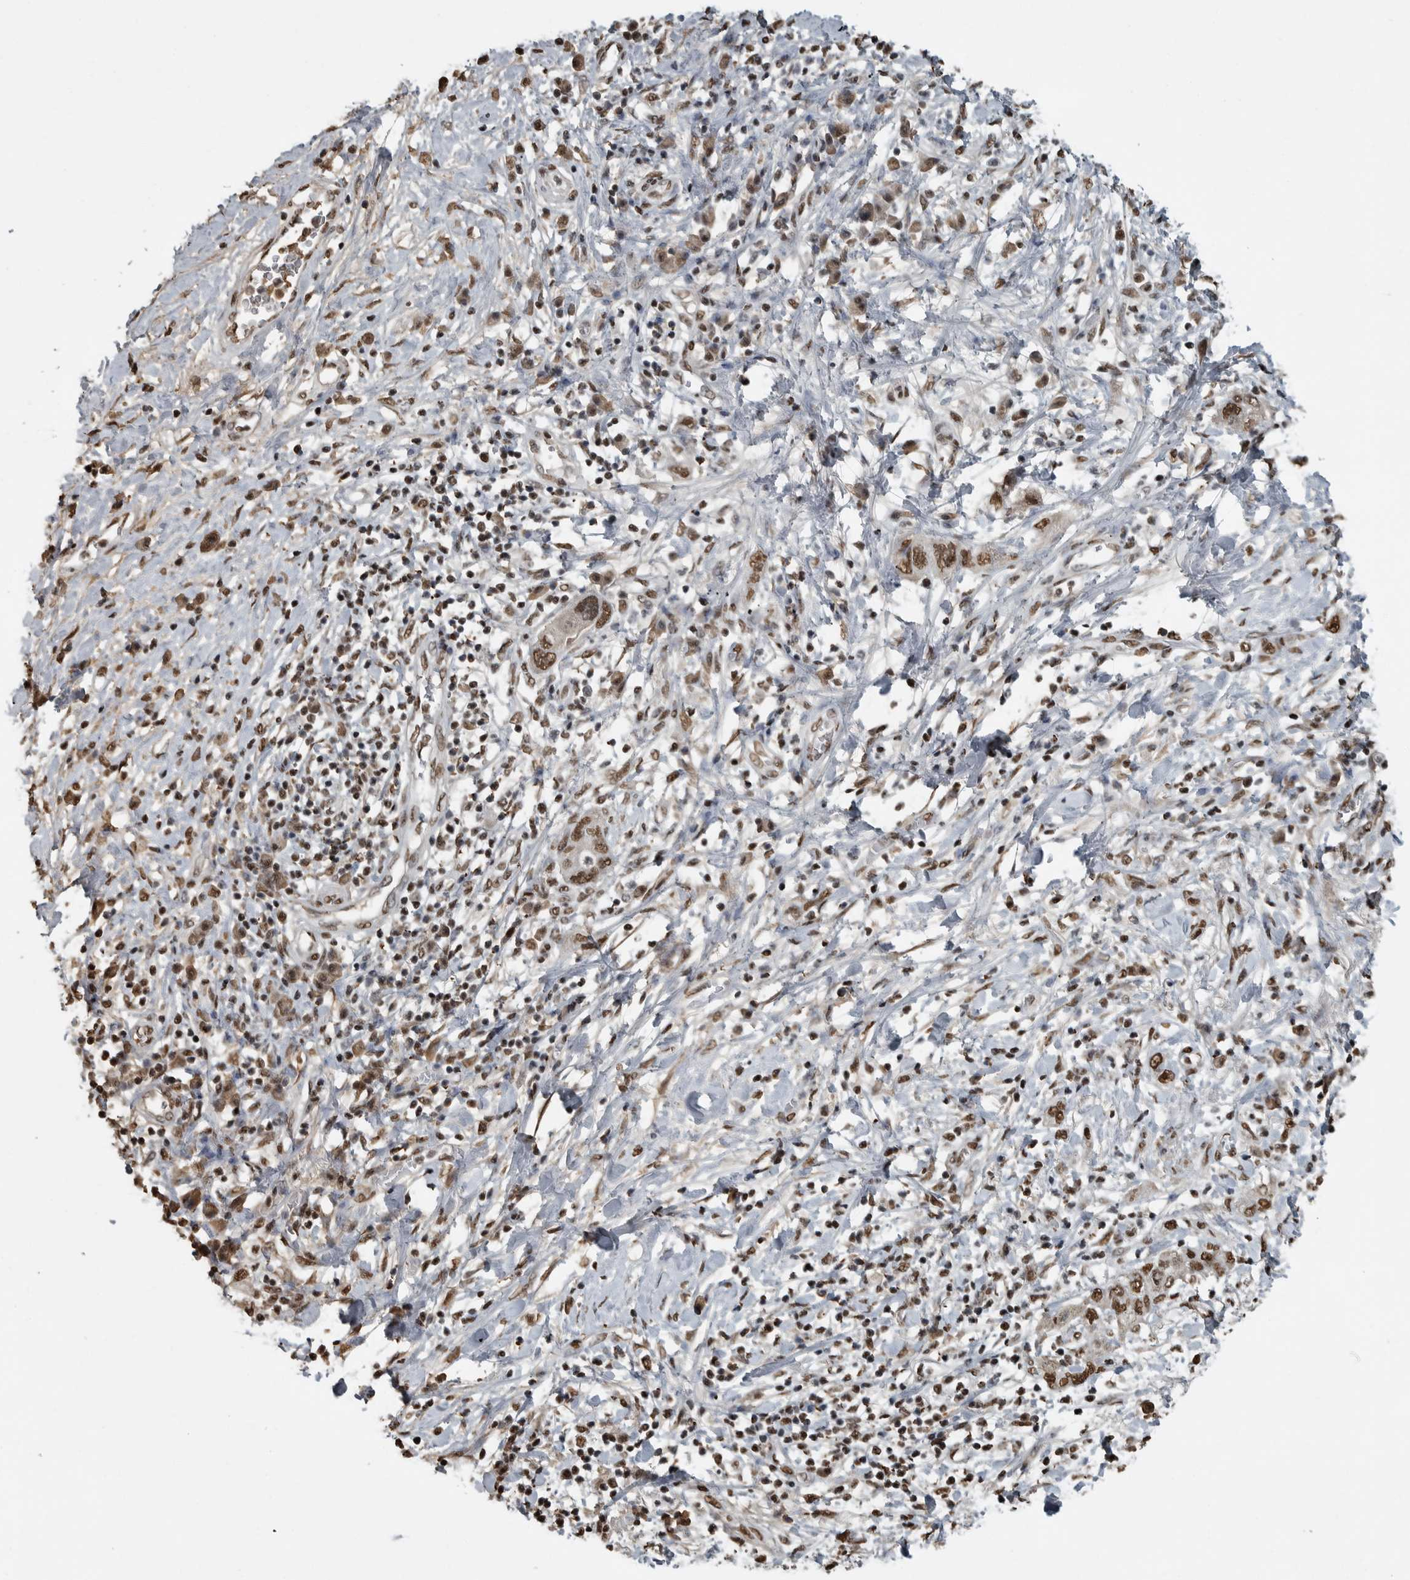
{"staining": {"intensity": "strong", "quantity": ">75%", "location": "nuclear"}, "tissue": "pancreatic cancer", "cell_type": "Tumor cells", "image_type": "cancer", "snomed": [{"axis": "morphology", "description": "Adenocarcinoma, NOS"}, {"axis": "topography", "description": "Pancreas"}], "caption": "Immunohistochemistry staining of pancreatic adenocarcinoma, which demonstrates high levels of strong nuclear staining in approximately >75% of tumor cells indicating strong nuclear protein staining. The staining was performed using DAB (brown) for protein detection and nuclei were counterstained in hematoxylin (blue).", "gene": "TGS1", "patient": {"sex": "female", "age": 73}}